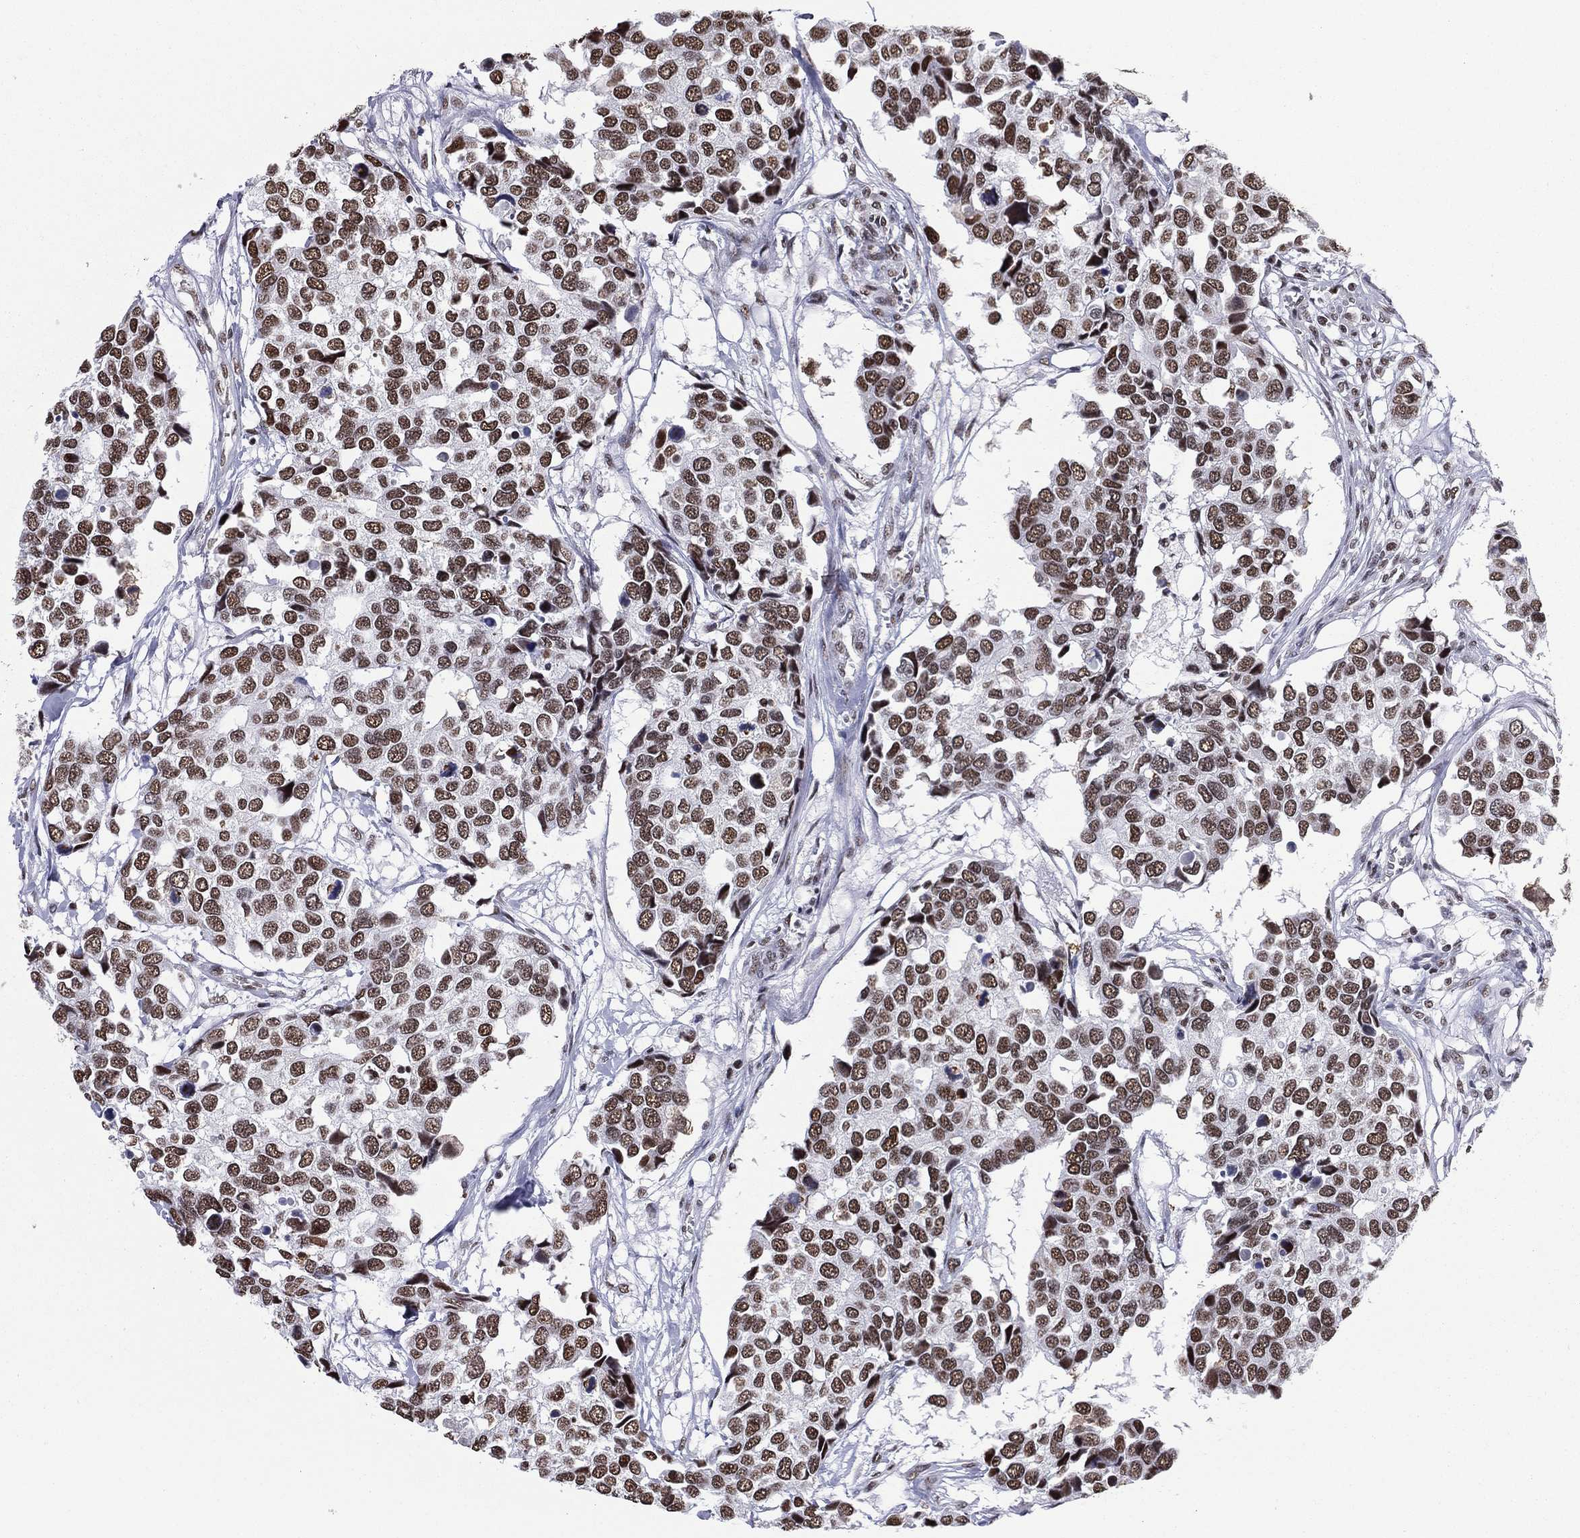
{"staining": {"intensity": "strong", "quantity": ">75%", "location": "nuclear"}, "tissue": "breast cancer", "cell_type": "Tumor cells", "image_type": "cancer", "snomed": [{"axis": "morphology", "description": "Duct carcinoma"}, {"axis": "topography", "description": "Breast"}], "caption": "DAB (3,3'-diaminobenzidine) immunohistochemical staining of breast infiltrating ductal carcinoma displays strong nuclear protein staining in about >75% of tumor cells.", "gene": "ZNF7", "patient": {"sex": "female", "age": 83}}